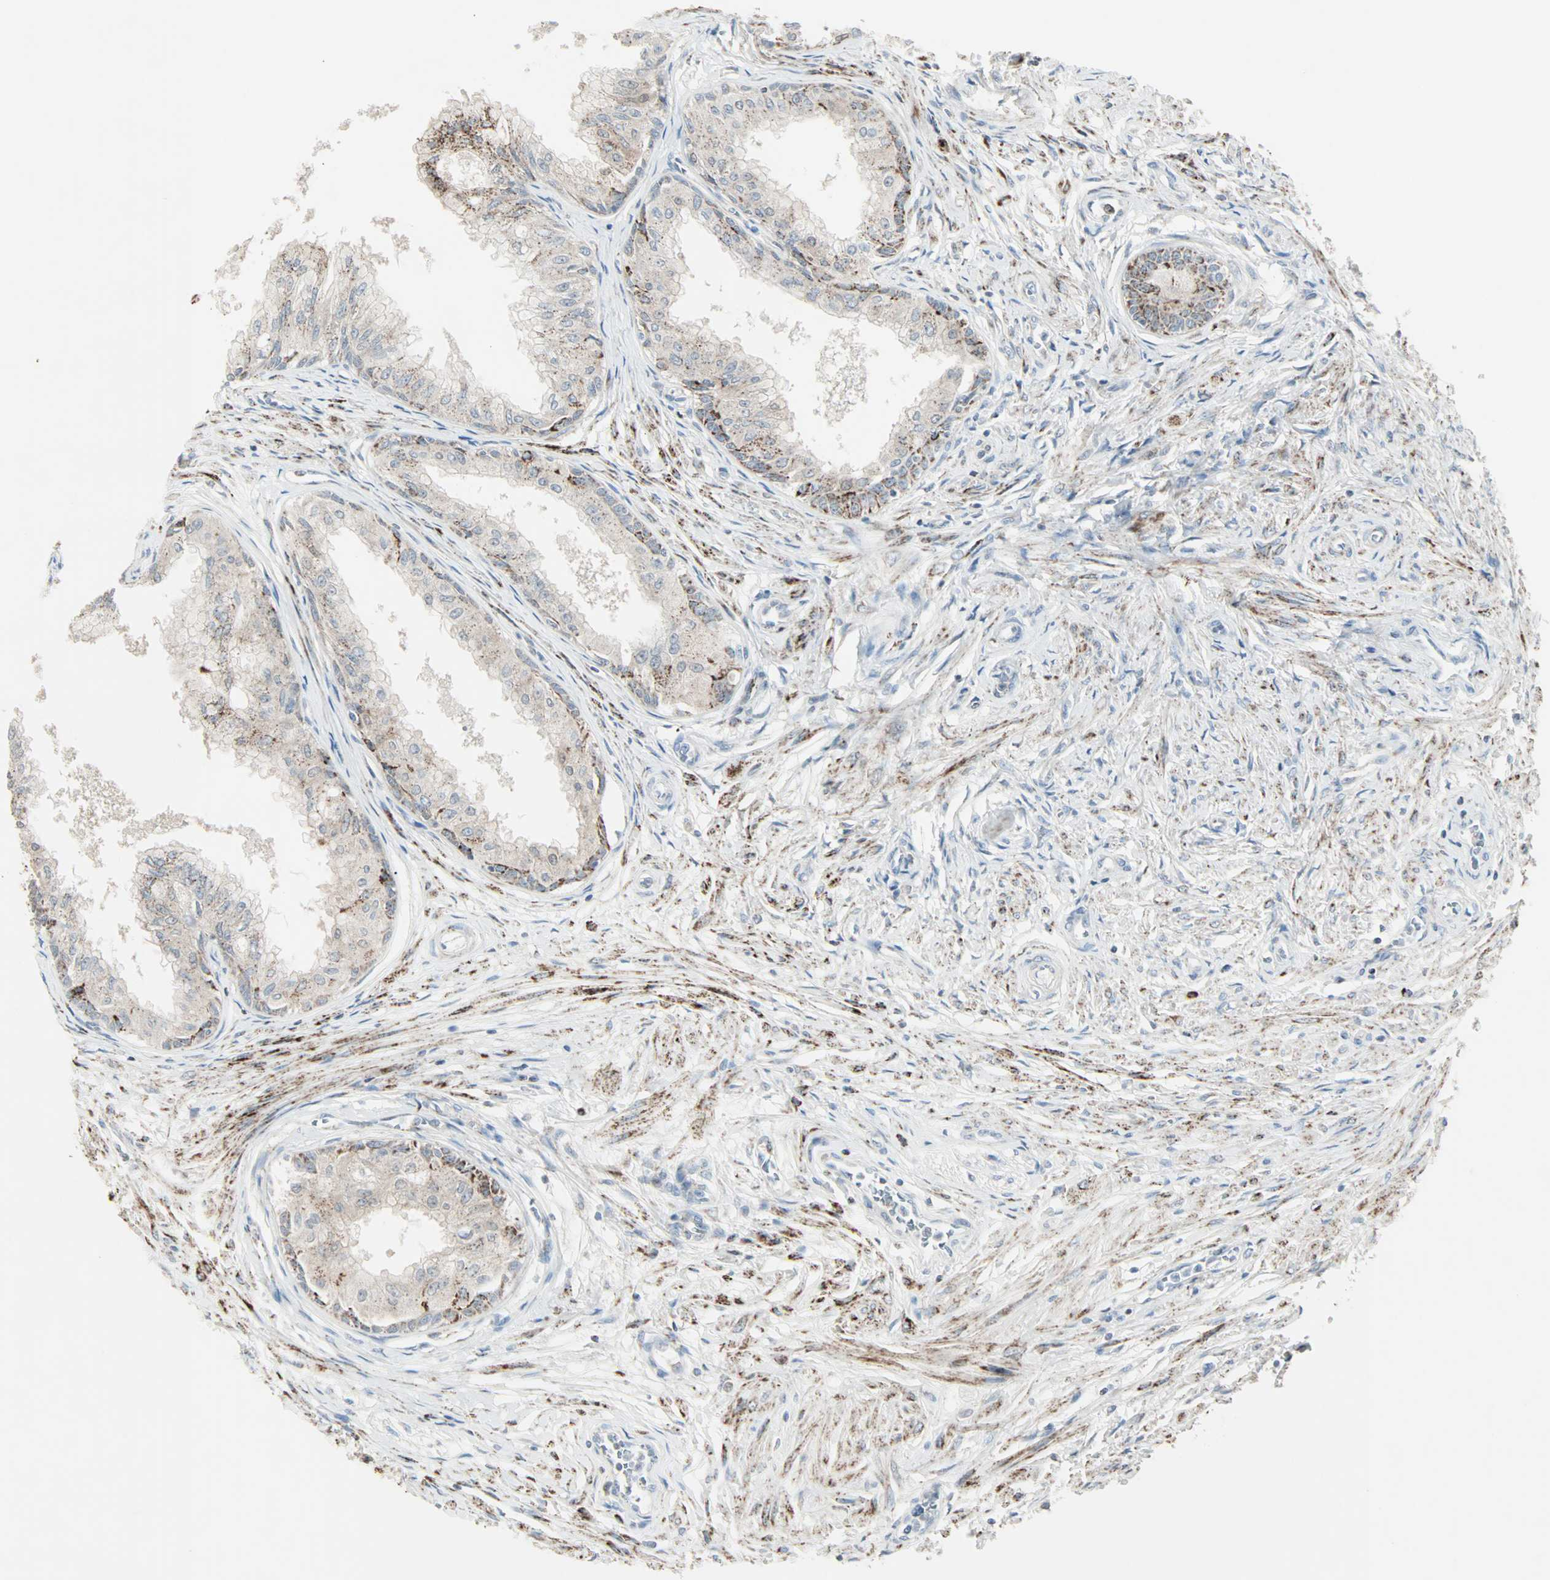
{"staining": {"intensity": "strong", "quantity": ">75%", "location": "cytoplasmic/membranous"}, "tissue": "prostate", "cell_type": "Glandular cells", "image_type": "normal", "snomed": [{"axis": "morphology", "description": "Normal tissue, NOS"}, {"axis": "topography", "description": "Prostate"}, {"axis": "topography", "description": "Seminal veicle"}], "caption": "DAB immunohistochemical staining of unremarkable prostate displays strong cytoplasmic/membranous protein positivity in approximately >75% of glandular cells.", "gene": "IDH2", "patient": {"sex": "male", "age": 60}}